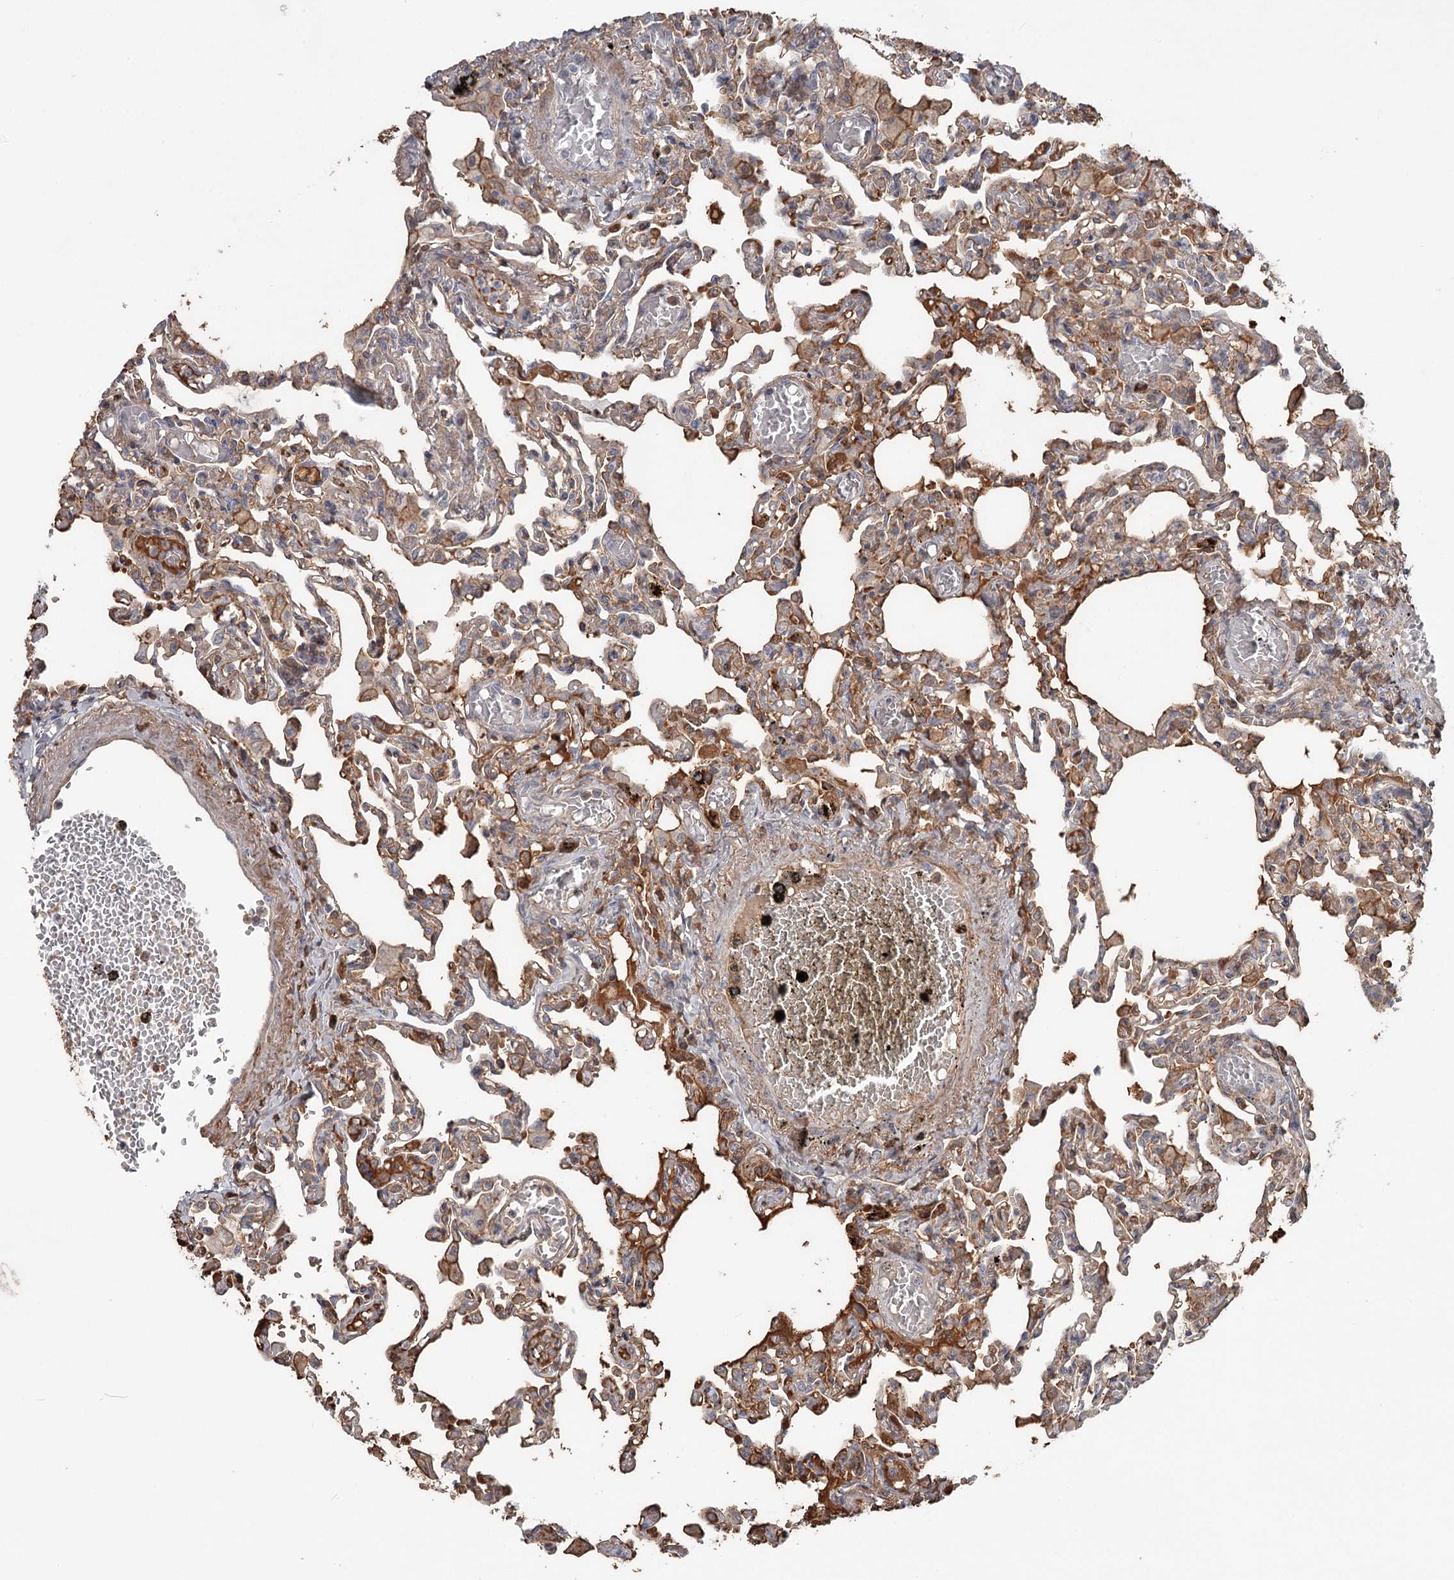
{"staining": {"intensity": "moderate", "quantity": ">75%", "location": "cytoplasmic/membranous"}, "tissue": "lung", "cell_type": "Alveolar cells", "image_type": "normal", "snomed": [{"axis": "morphology", "description": "Normal tissue, NOS"}, {"axis": "topography", "description": "Bronchus"}, {"axis": "topography", "description": "Lung"}], "caption": "A brown stain labels moderate cytoplasmic/membranous positivity of a protein in alveolar cells of benign human lung. (IHC, brightfield microscopy, high magnification).", "gene": "DHRS9", "patient": {"sex": "female", "age": 49}}